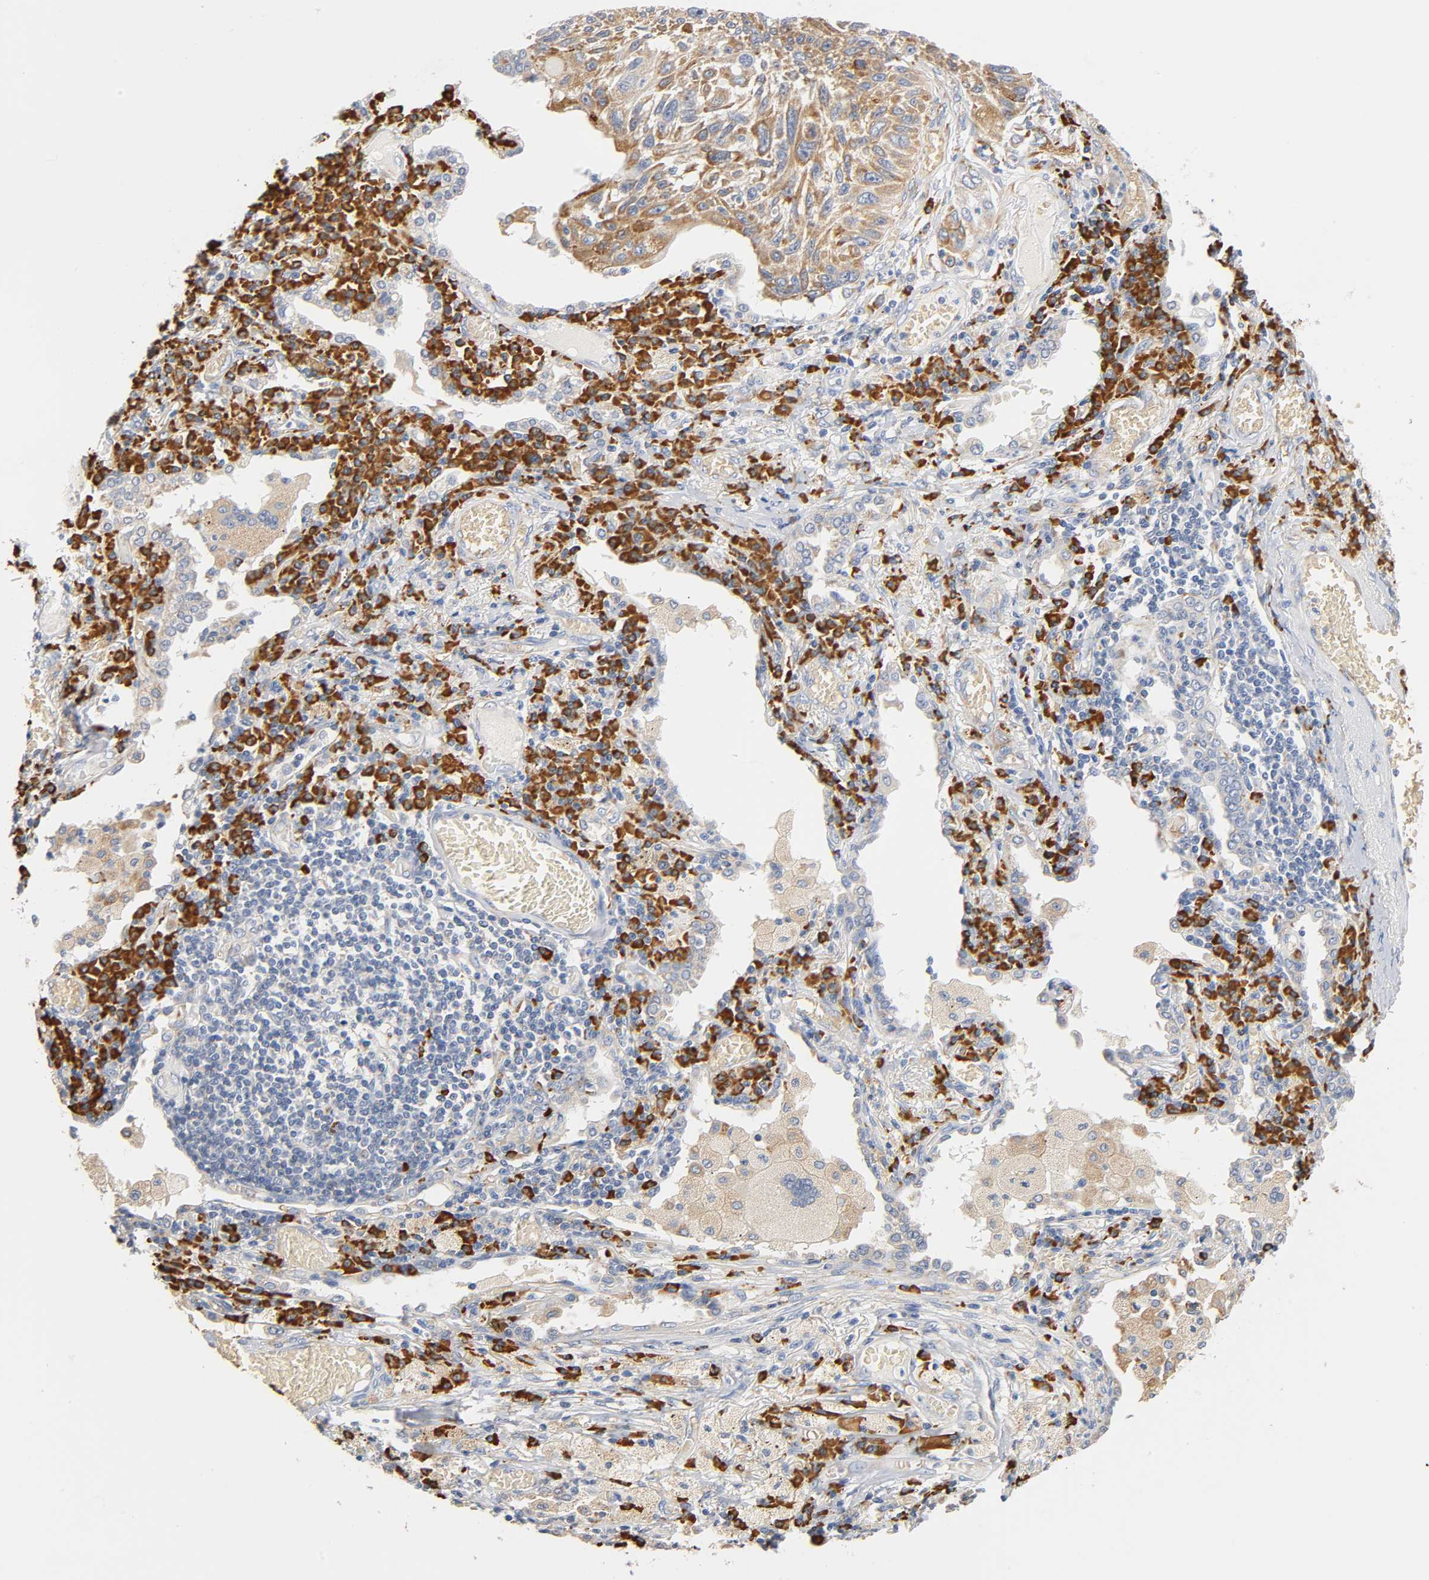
{"staining": {"intensity": "weak", "quantity": ">75%", "location": "cytoplasmic/membranous"}, "tissue": "lung cancer", "cell_type": "Tumor cells", "image_type": "cancer", "snomed": [{"axis": "morphology", "description": "Squamous cell carcinoma, NOS"}, {"axis": "topography", "description": "Lung"}], "caption": "Tumor cells exhibit low levels of weak cytoplasmic/membranous expression in approximately >75% of cells in human lung cancer.", "gene": "UCKL1", "patient": {"sex": "male", "age": 71}}